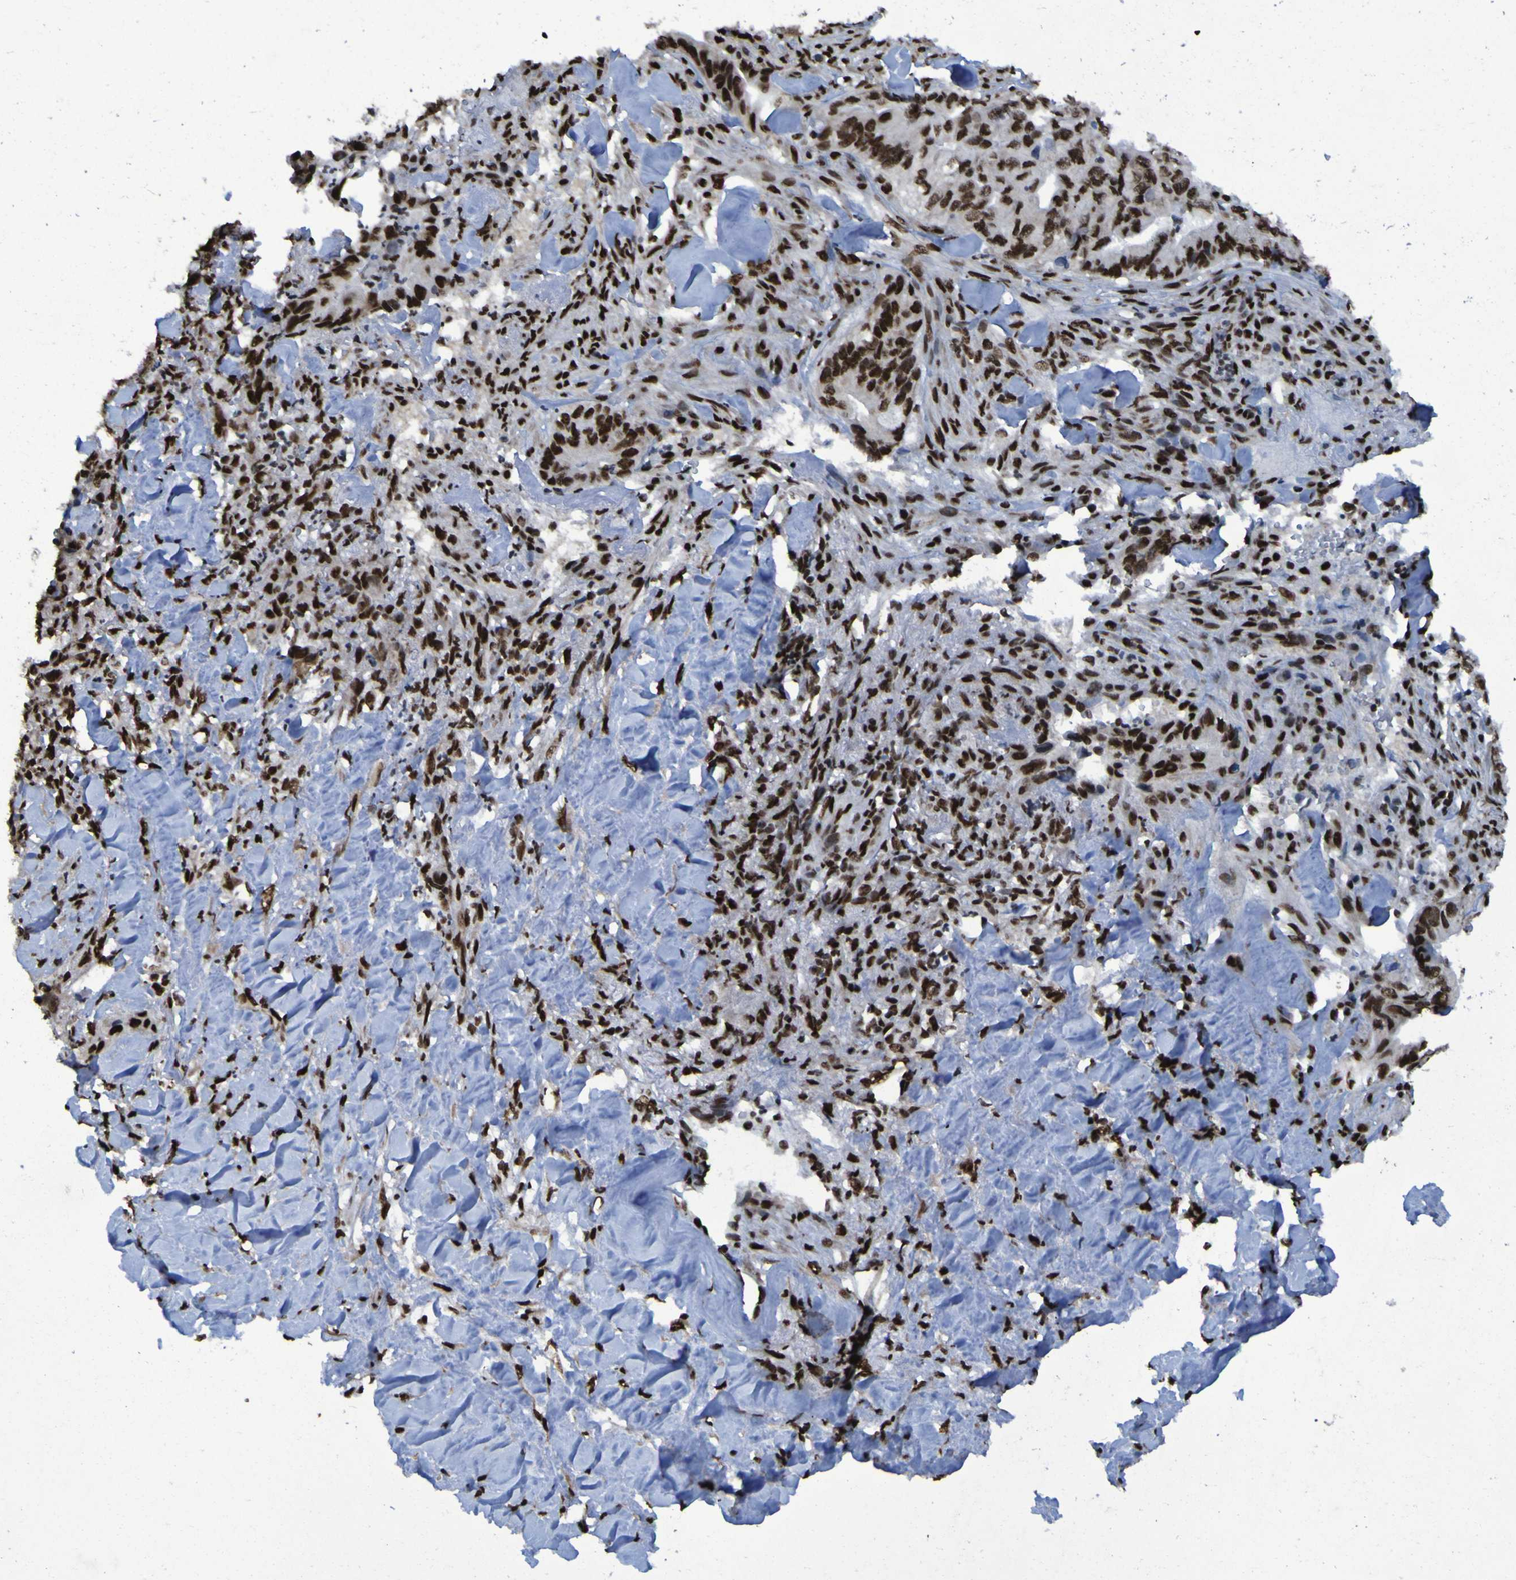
{"staining": {"intensity": "strong", "quantity": ">75%", "location": "nuclear"}, "tissue": "liver cancer", "cell_type": "Tumor cells", "image_type": "cancer", "snomed": [{"axis": "morphology", "description": "Cholangiocarcinoma"}, {"axis": "topography", "description": "Liver"}], "caption": "IHC of liver cholangiocarcinoma displays high levels of strong nuclear positivity in about >75% of tumor cells.", "gene": "HNRNPR", "patient": {"sex": "female", "age": 67}}